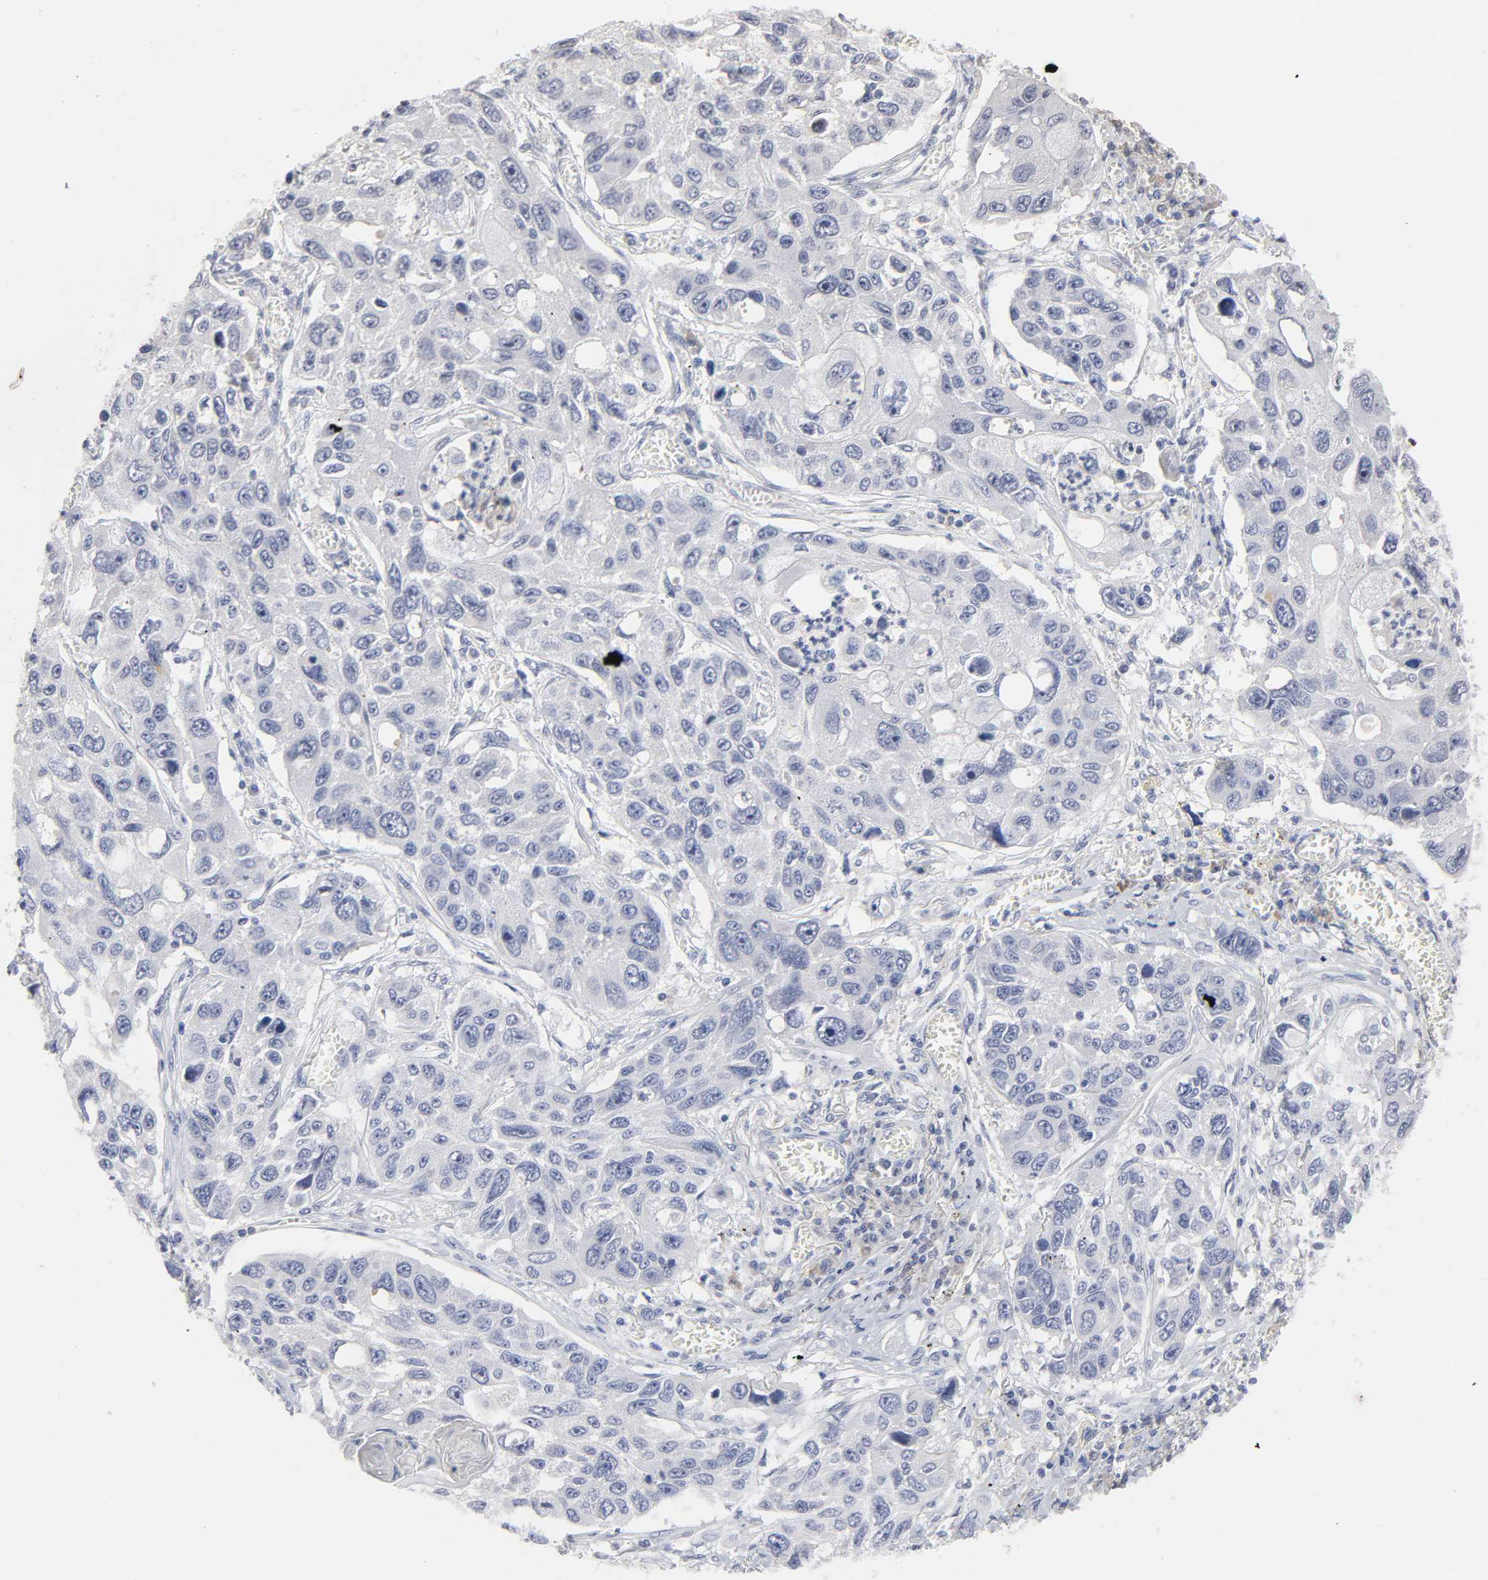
{"staining": {"intensity": "negative", "quantity": "none", "location": "none"}, "tissue": "lung cancer", "cell_type": "Tumor cells", "image_type": "cancer", "snomed": [{"axis": "morphology", "description": "Squamous cell carcinoma, NOS"}, {"axis": "topography", "description": "Lung"}], "caption": "Immunohistochemistry photomicrograph of neoplastic tissue: lung cancer (squamous cell carcinoma) stained with DAB (3,3'-diaminobenzidine) shows no significant protein expression in tumor cells.", "gene": "HNF4A", "patient": {"sex": "male", "age": 71}}